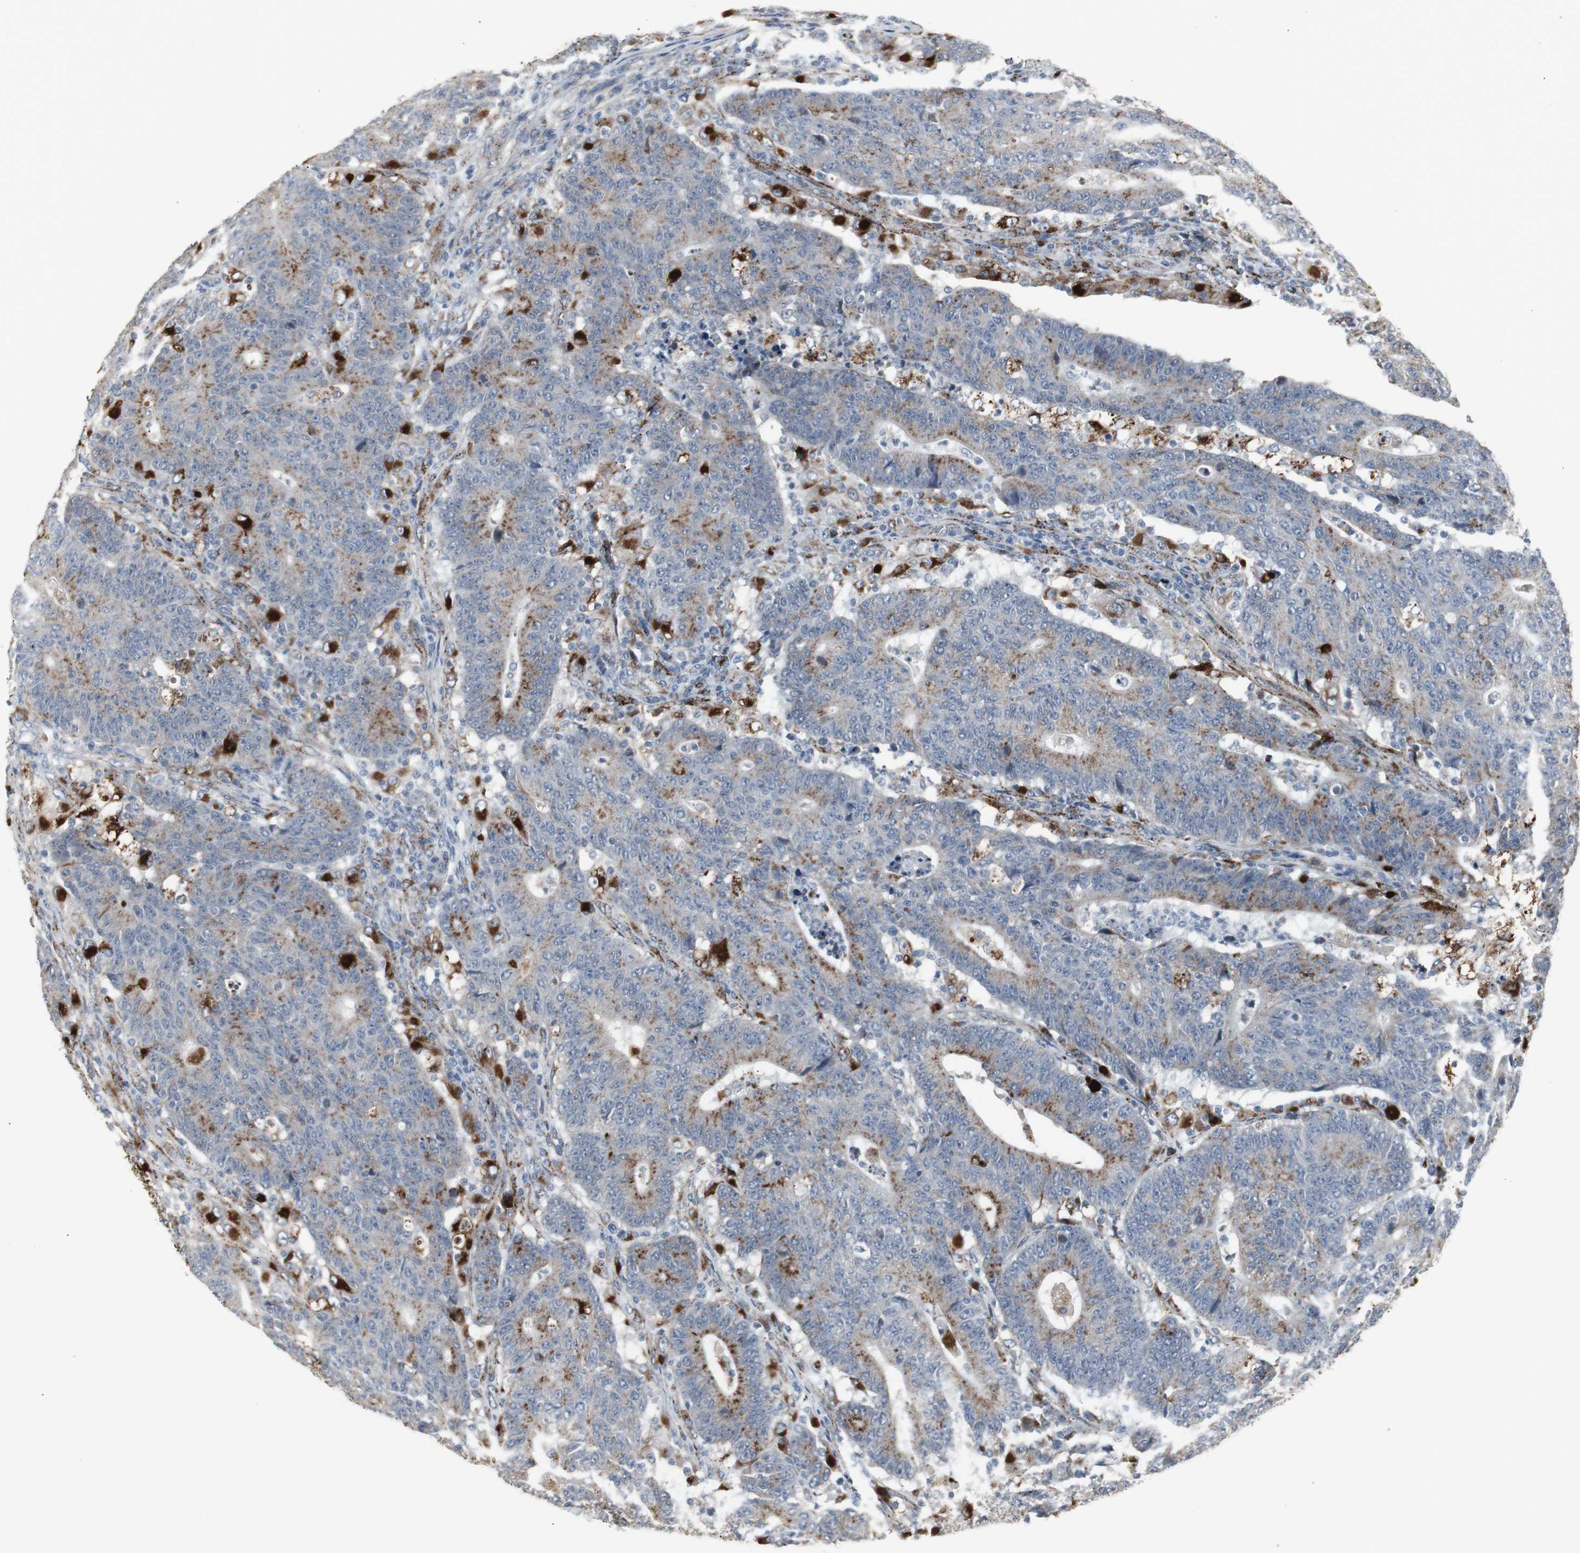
{"staining": {"intensity": "strong", "quantity": "25%-75%", "location": "cytoplasmic/membranous"}, "tissue": "colorectal cancer", "cell_type": "Tumor cells", "image_type": "cancer", "snomed": [{"axis": "morphology", "description": "Normal tissue, NOS"}, {"axis": "morphology", "description": "Adenocarcinoma, NOS"}, {"axis": "topography", "description": "Colon"}], "caption": "Tumor cells show high levels of strong cytoplasmic/membranous expression in approximately 25%-75% of cells in colorectal cancer (adenocarcinoma).", "gene": "GBA1", "patient": {"sex": "female", "age": 75}}